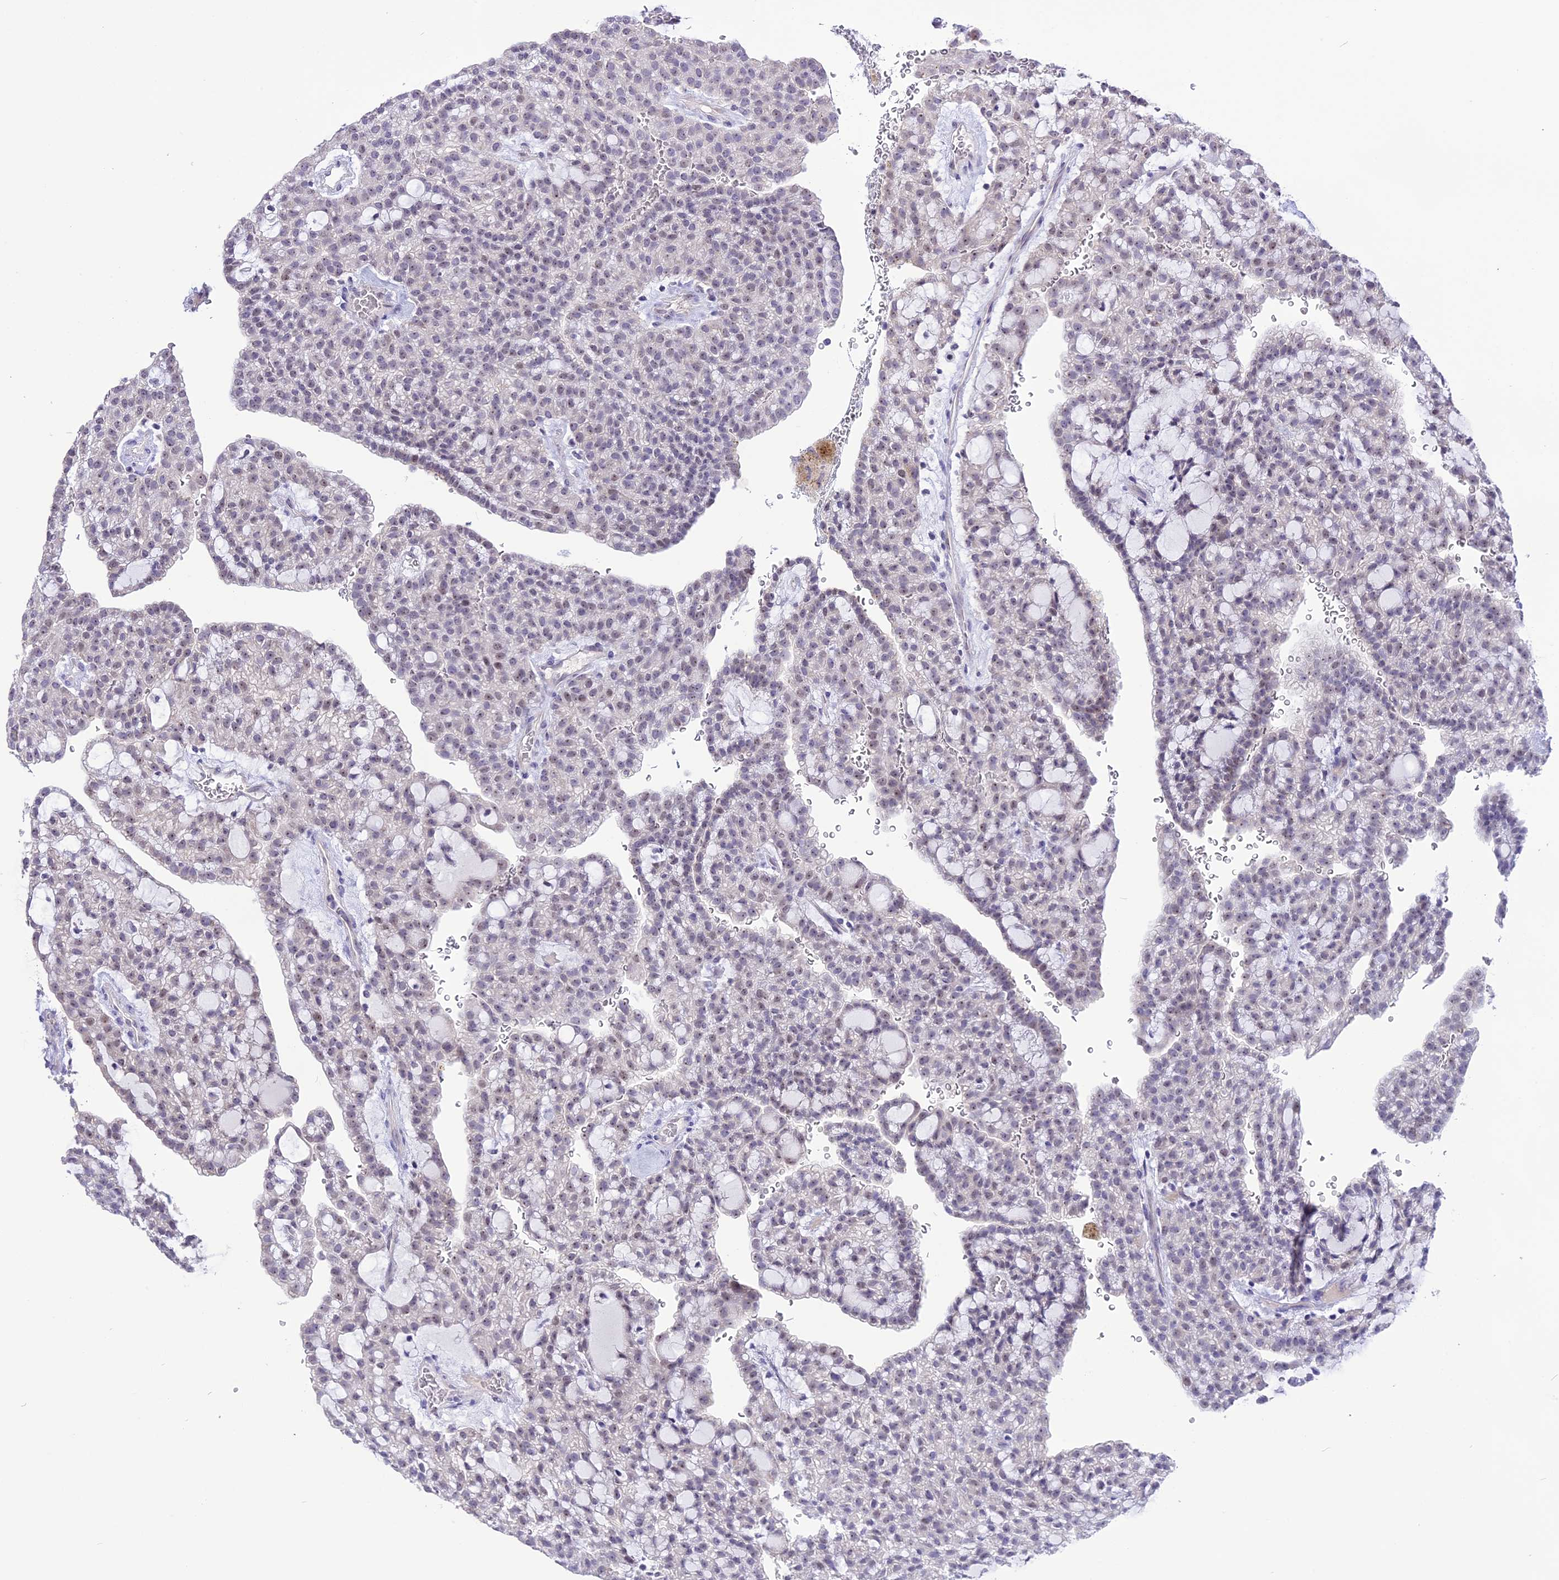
{"staining": {"intensity": "weak", "quantity": "<25%", "location": "nuclear"}, "tissue": "renal cancer", "cell_type": "Tumor cells", "image_type": "cancer", "snomed": [{"axis": "morphology", "description": "Adenocarcinoma, NOS"}, {"axis": "topography", "description": "Kidney"}], "caption": "Human adenocarcinoma (renal) stained for a protein using immunohistochemistry displays no positivity in tumor cells.", "gene": "CMSS1", "patient": {"sex": "male", "age": 63}}